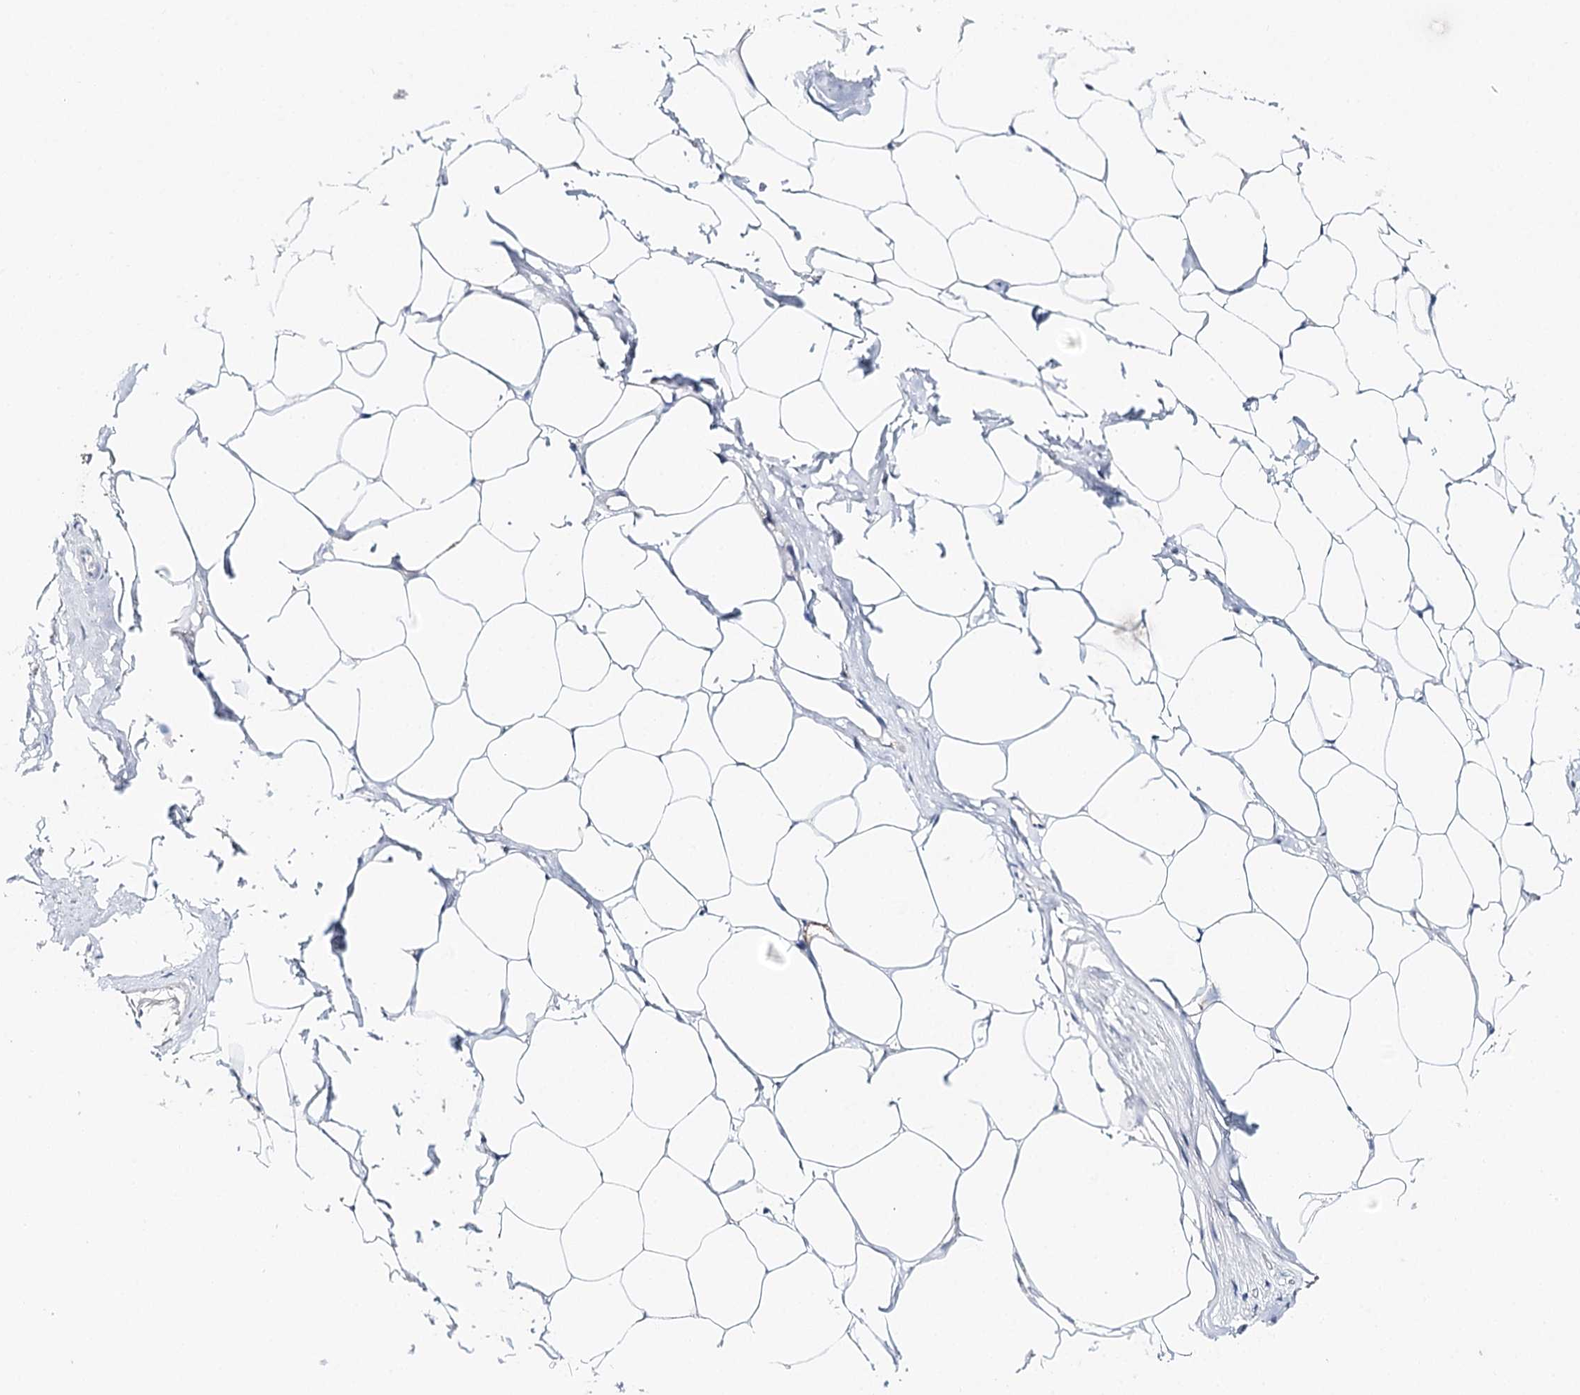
{"staining": {"intensity": "negative", "quantity": "none", "location": "none"}, "tissue": "adipose tissue", "cell_type": "Adipocytes", "image_type": "normal", "snomed": [{"axis": "morphology", "description": "Normal tissue, NOS"}, {"axis": "morphology", "description": "Adenocarcinoma, Low grade"}, {"axis": "topography", "description": "Prostate"}, {"axis": "topography", "description": "Peripheral nerve tissue"}], "caption": "High power microscopy photomicrograph of an immunohistochemistry (IHC) histopathology image of normal adipose tissue, revealing no significant expression in adipocytes. (Immunohistochemistry (ihc), brightfield microscopy, high magnification).", "gene": "DAPK1", "patient": {"sex": "male", "age": 63}}